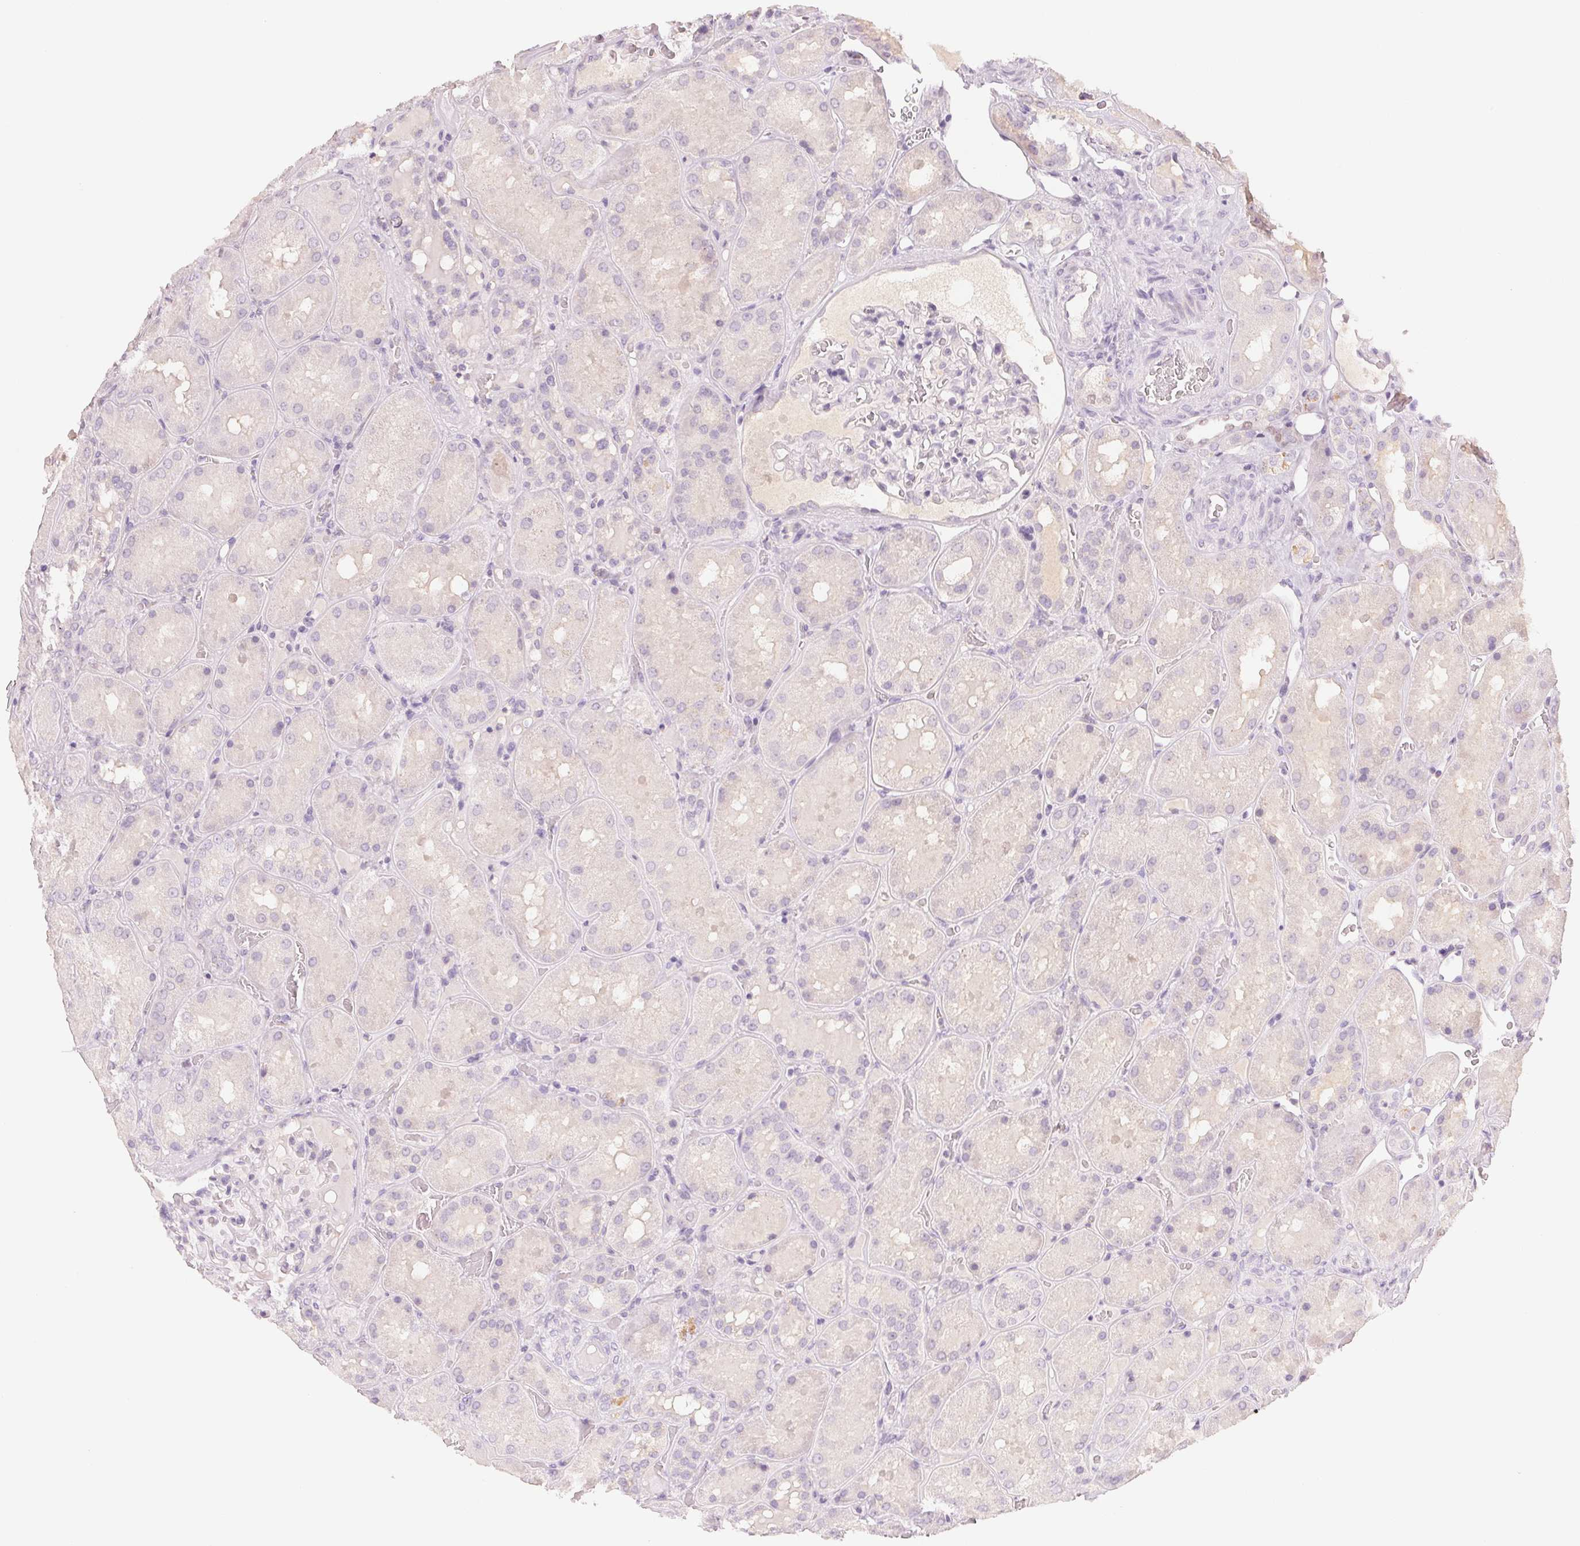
{"staining": {"intensity": "negative", "quantity": "none", "location": "none"}, "tissue": "kidney", "cell_type": "Cells in glomeruli", "image_type": "normal", "snomed": [{"axis": "morphology", "description": "Normal tissue, NOS"}, {"axis": "topography", "description": "Kidney"}], "caption": "IHC histopathology image of normal human kidney stained for a protein (brown), which shows no expression in cells in glomeruli.", "gene": "HOXB13", "patient": {"sex": "male", "age": 73}}